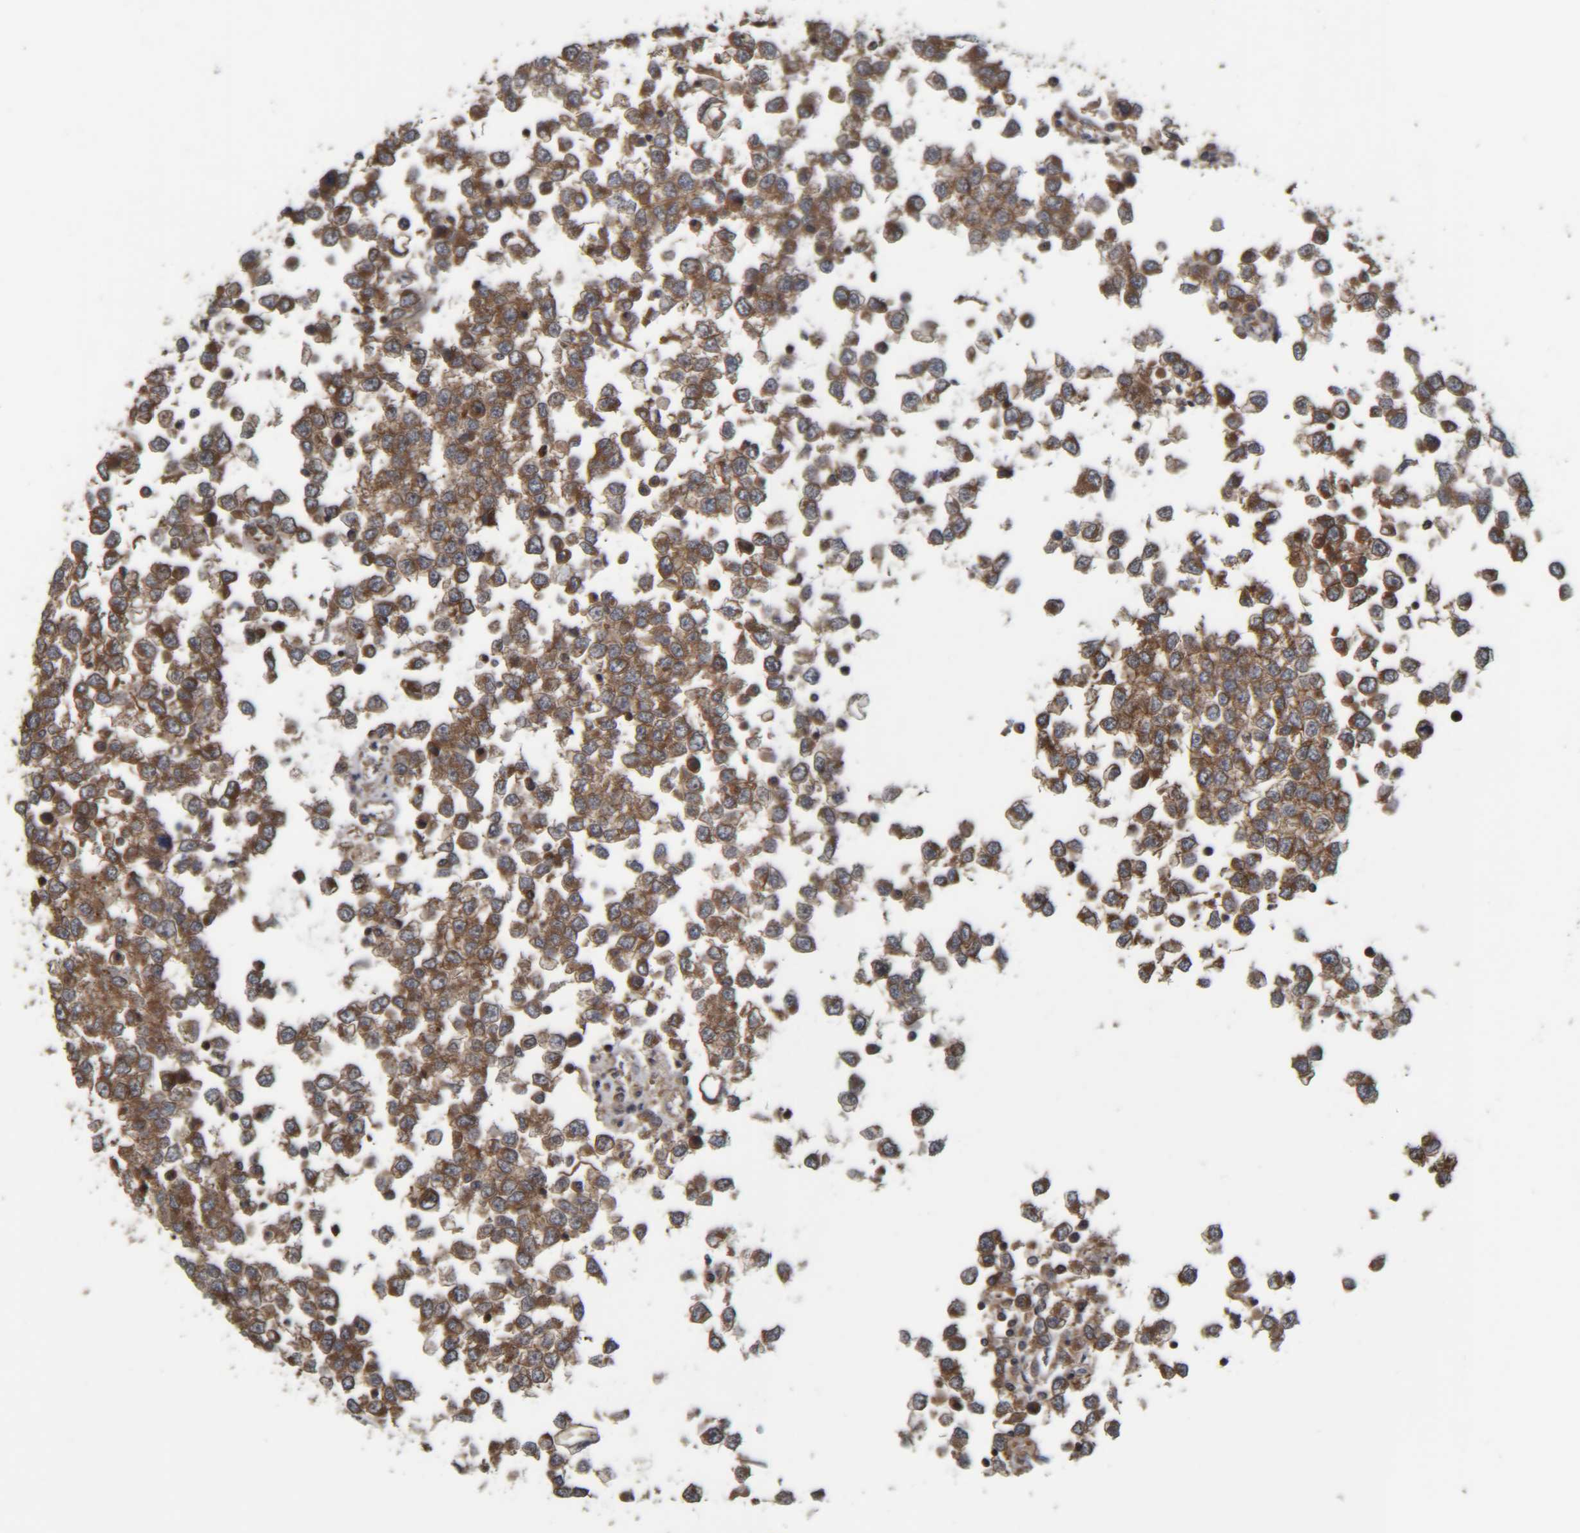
{"staining": {"intensity": "moderate", "quantity": ">75%", "location": "cytoplasmic/membranous"}, "tissue": "testis cancer", "cell_type": "Tumor cells", "image_type": "cancer", "snomed": [{"axis": "morphology", "description": "Seminoma, NOS"}, {"axis": "topography", "description": "Testis"}], "caption": "This image exhibits immunohistochemistry (IHC) staining of human testis seminoma, with medium moderate cytoplasmic/membranous expression in approximately >75% of tumor cells.", "gene": "CCDC57", "patient": {"sex": "male", "age": 65}}